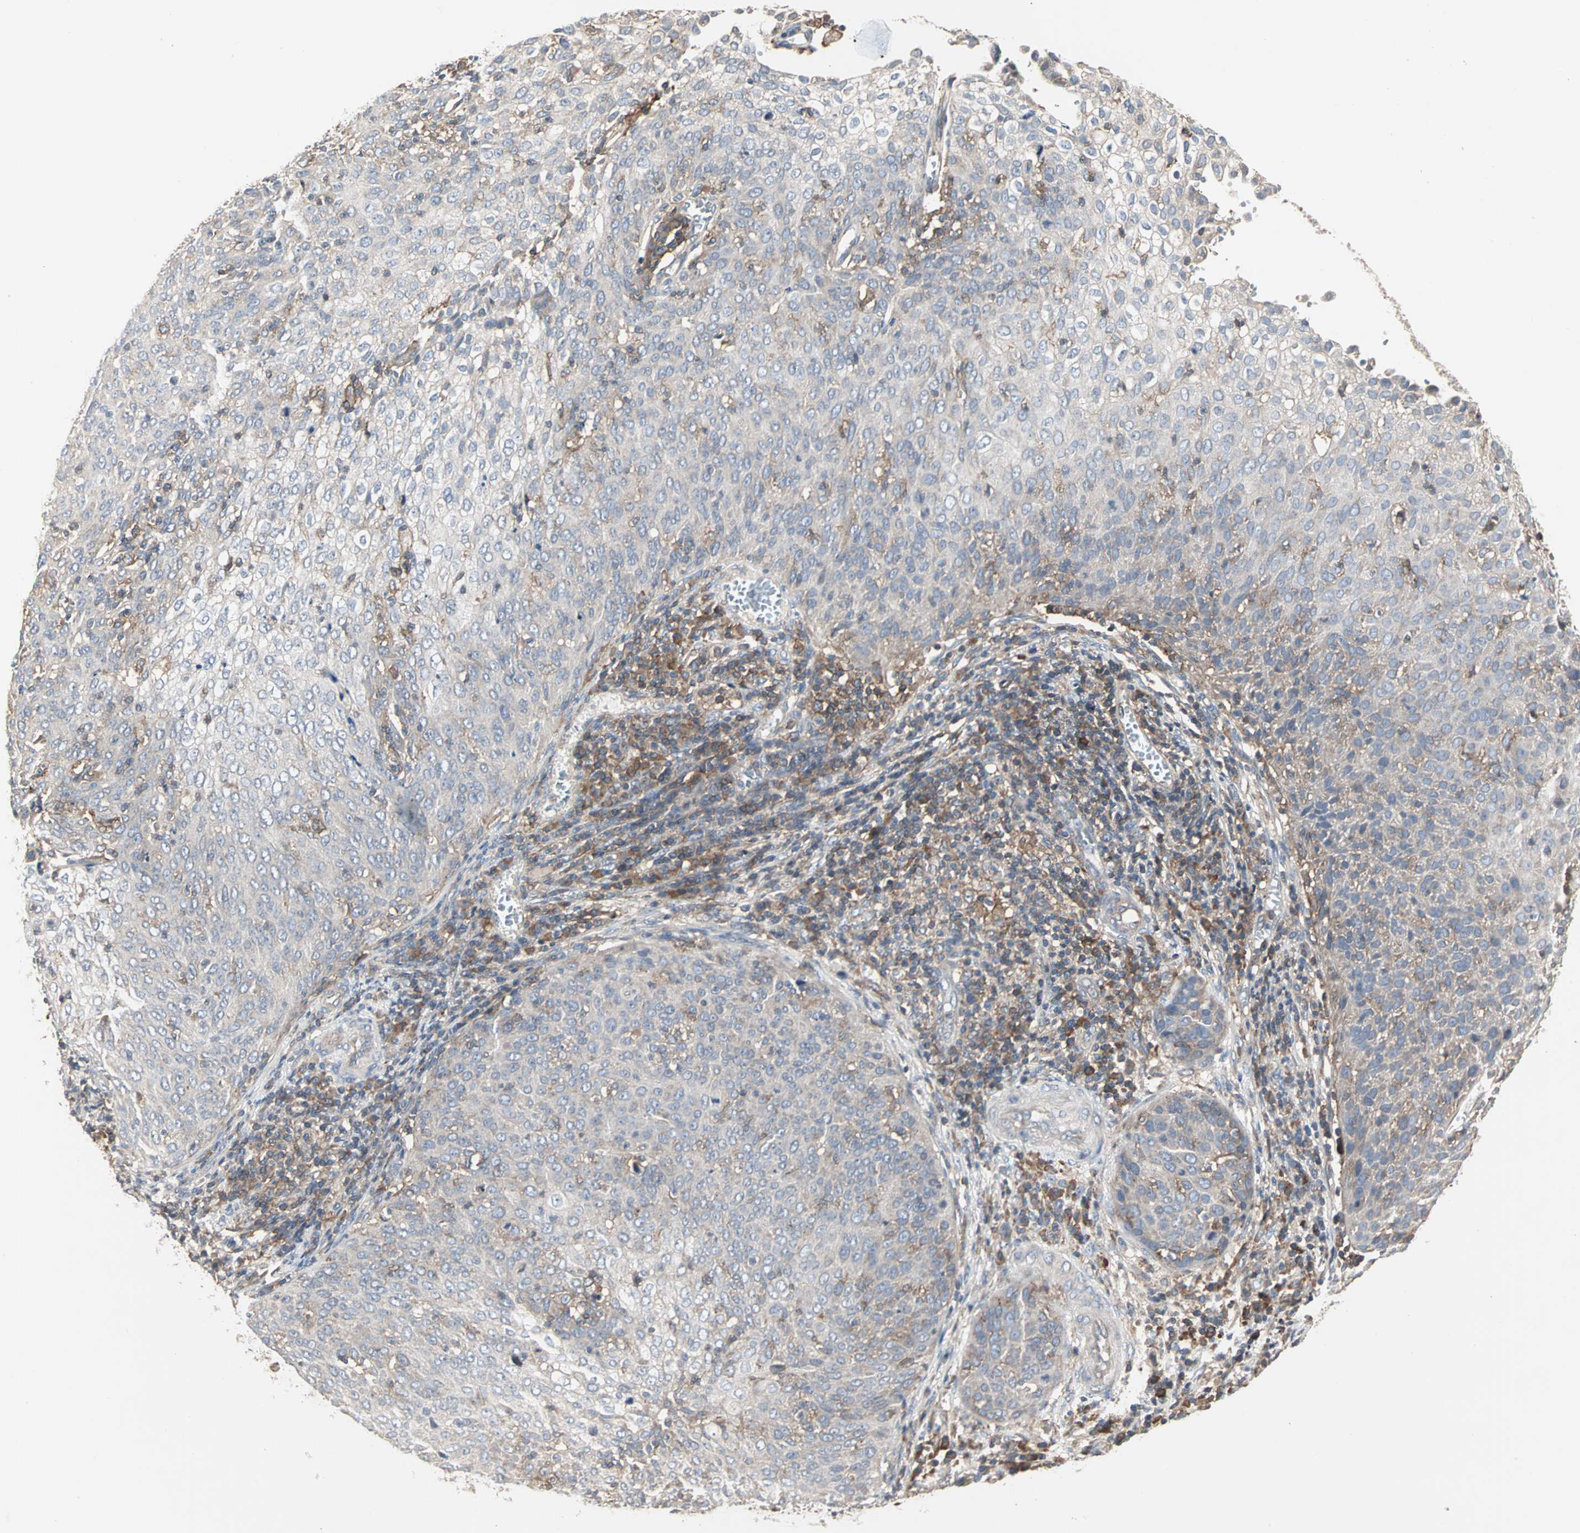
{"staining": {"intensity": "weak", "quantity": "25%-75%", "location": "cytoplasmic/membranous"}, "tissue": "cervical cancer", "cell_type": "Tumor cells", "image_type": "cancer", "snomed": [{"axis": "morphology", "description": "Squamous cell carcinoma, NOS"}, {"axis": "topography", "description": "Cervix"}], "caption": "Immunohistochemical staining of cervical cancer shows low levels of weak cytoplasmic/membranous positivity in approximately 25%-75% of tumor cells.", "gene": "GNAI2", "patient": {"sex": "female", "age": 38}}